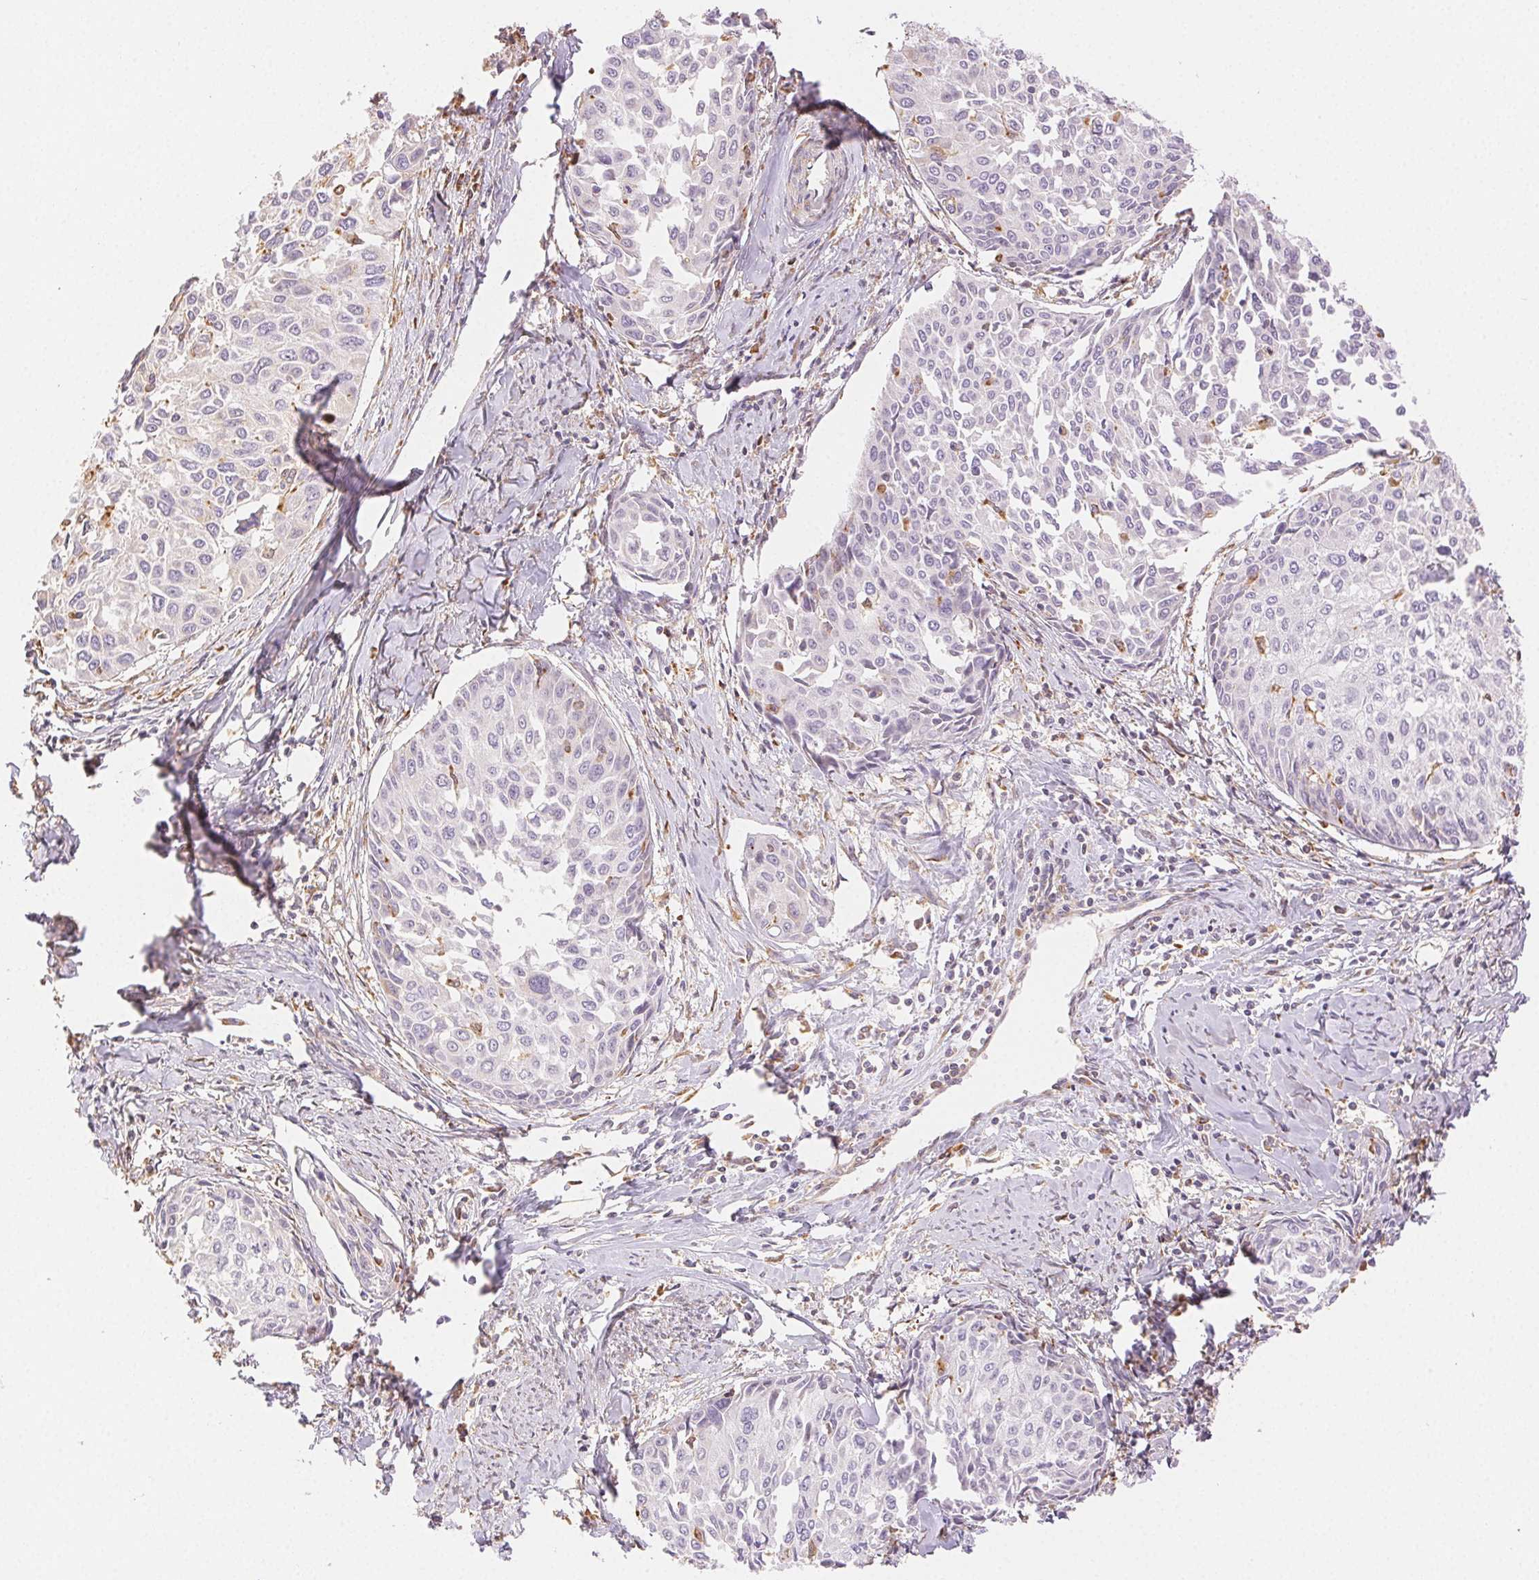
{"staining": {"intensity": "negative", "quantity": "none", "location": "none"}, "tissue": "cervical cancer", "cell_type": "Tumor cells", "image_type": "cancer", "snomed": [{"axis": "morphology", "description": "Squamous cell carcinoma, NOS"}, {"axis": "topography", "description": "Cervix"}], "caption": "Cervical squamous cell carcinoma was stained to show a protein in brown. There is no significant staining in tumor cells.", "gene": "ENTREP1", "patient": {"sex": "female", "age": 50}}